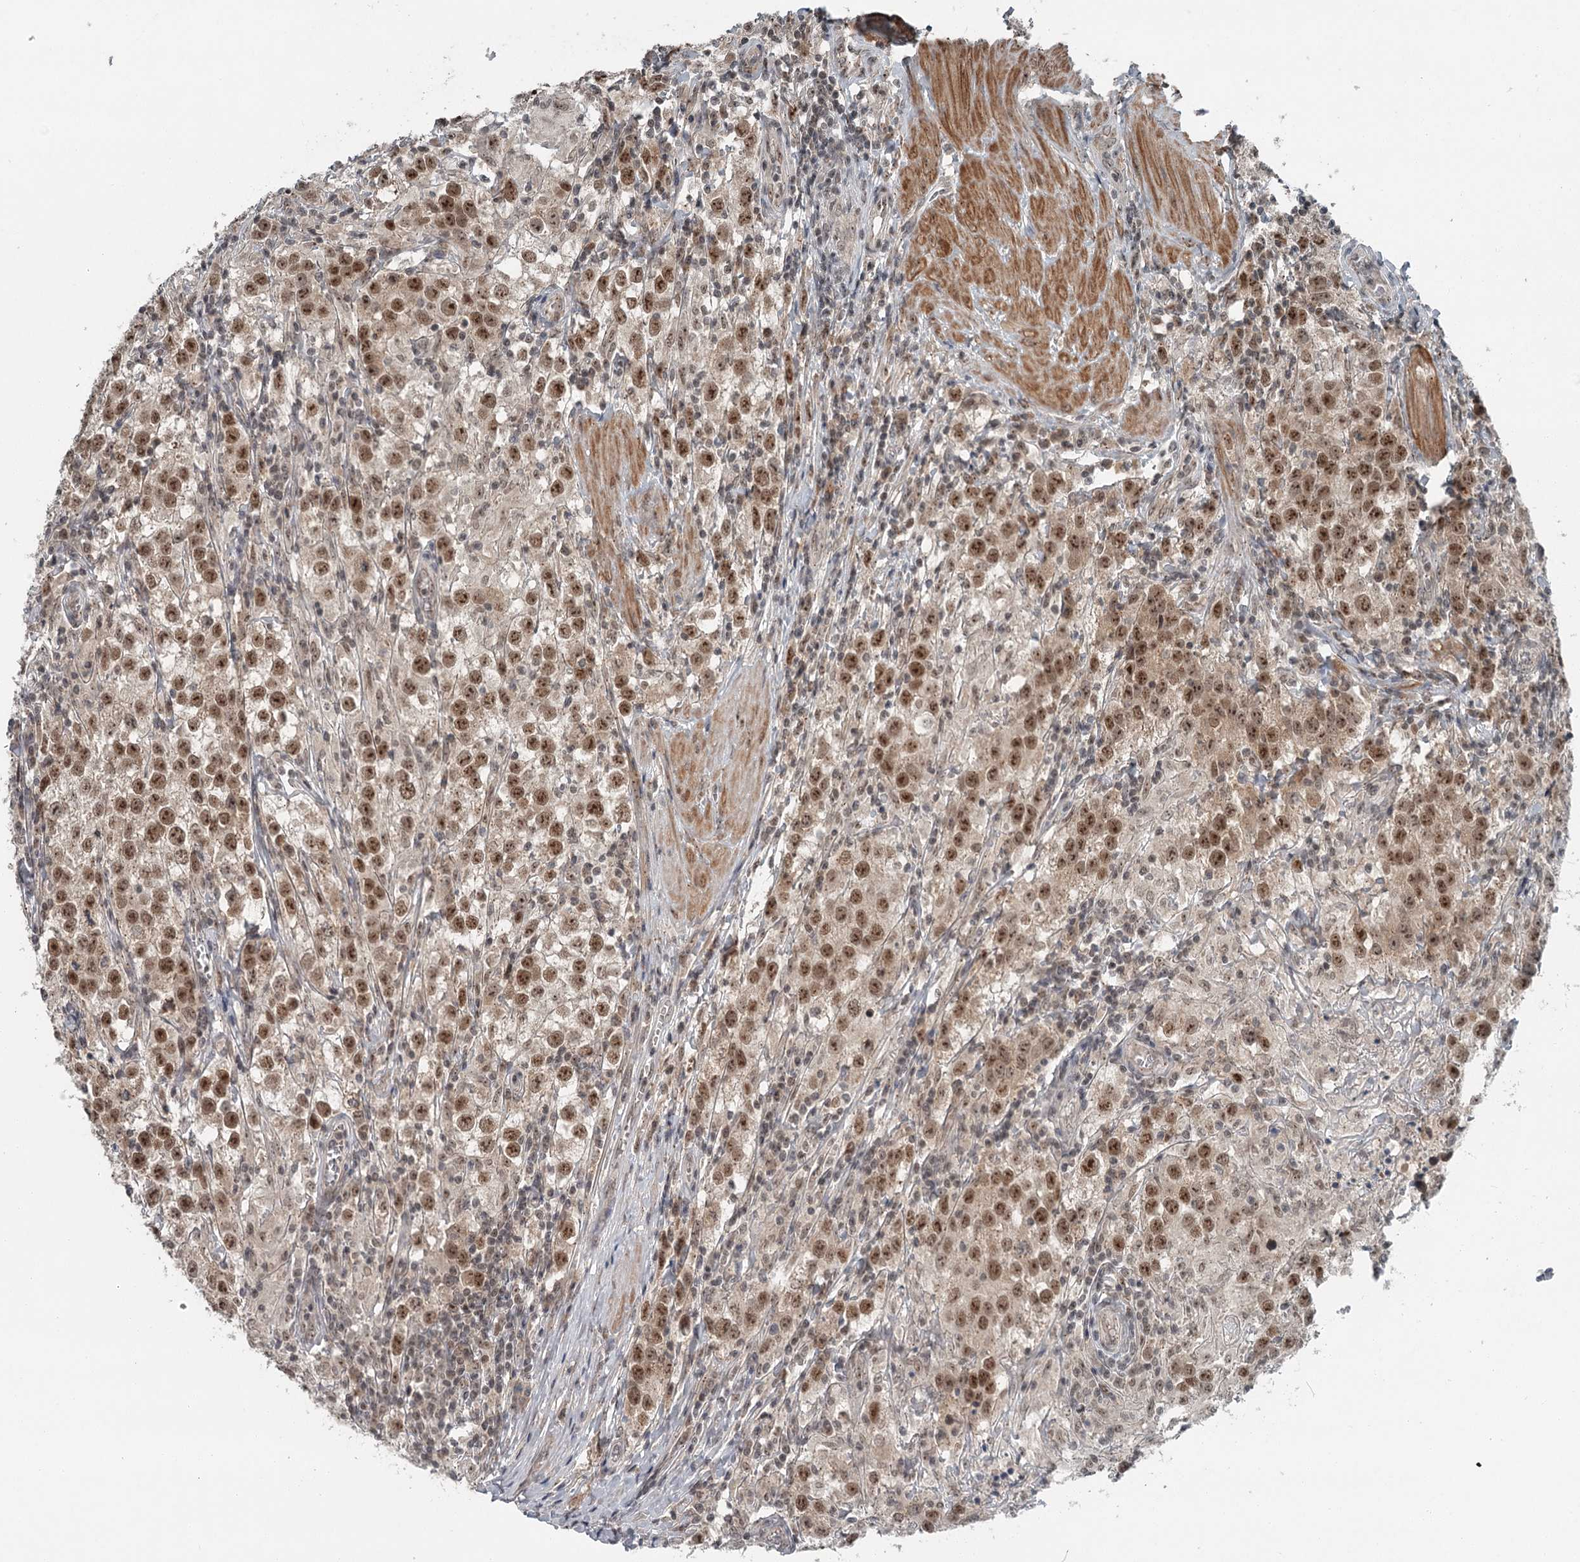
{"staining": {"intensity": "moderate", "quantity": ">75%", "location": "nuclear"}, "tissue": "testis cancer", "cell_type": "Tumor cells", "image_type": "cancer", "snomed": [{"axis": "morphology", "description": "Seminoma, NOS"}, {"axis": "morphology", "description": "Carcinoma, Embryonal, NOS"}, {"axis": "topography", "description": "Testis"}], "caption": "The histopathology image shows immunohistochemical staining of testis embryonal carcinoma. There is moderate nuclear expression is present in approximately >75% of tumor cells. Using DAB (3,3'-diaminobenzidine) (brown) and hematoxylin (blue) stains, captured at high magnification using brightfield microscopy.", "gene": "EXOSC1", "patient": {"sex": "male", "age": 43}}